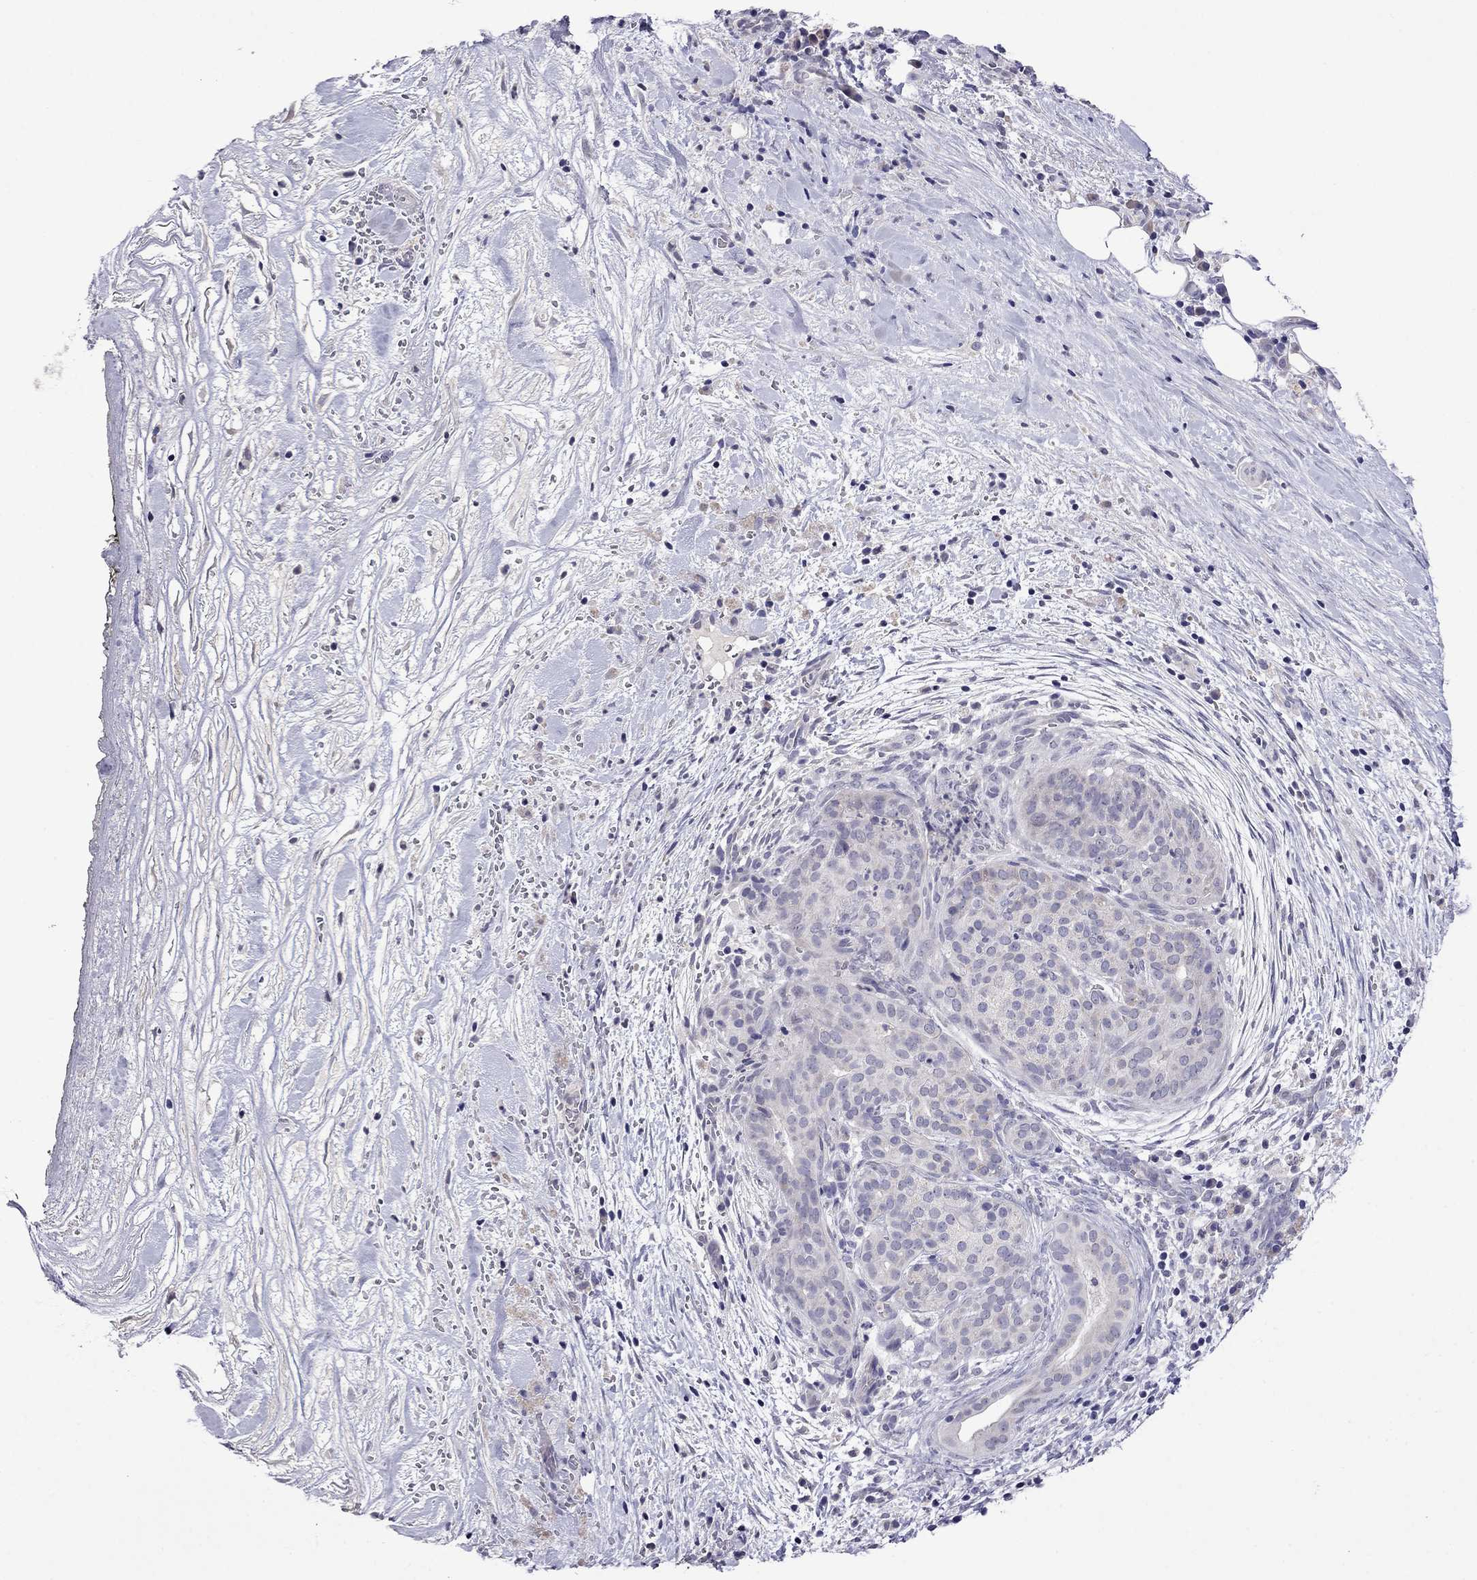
{"staining": {"intensity": "negative", "quantity": "none", "location": "none"}, "tissue": "pancreatic cancer", "cell_type": "Tumor cells", "image_type": "cancer", "snomed": [{"axis": "morphology", "description": "Adenocarcinoma, NOS"}, {"axis": "topography", "description": "Pancreas"}], "caption": "Micrograph shows no protein expression in tumor cells of pancreatic adenocarcinoma tissue. (DAB immunohistochemistry (IHC) with hematoxylin counter stain).", "gene": "STAR", "patient": {"sex": "male", "age": 44}}